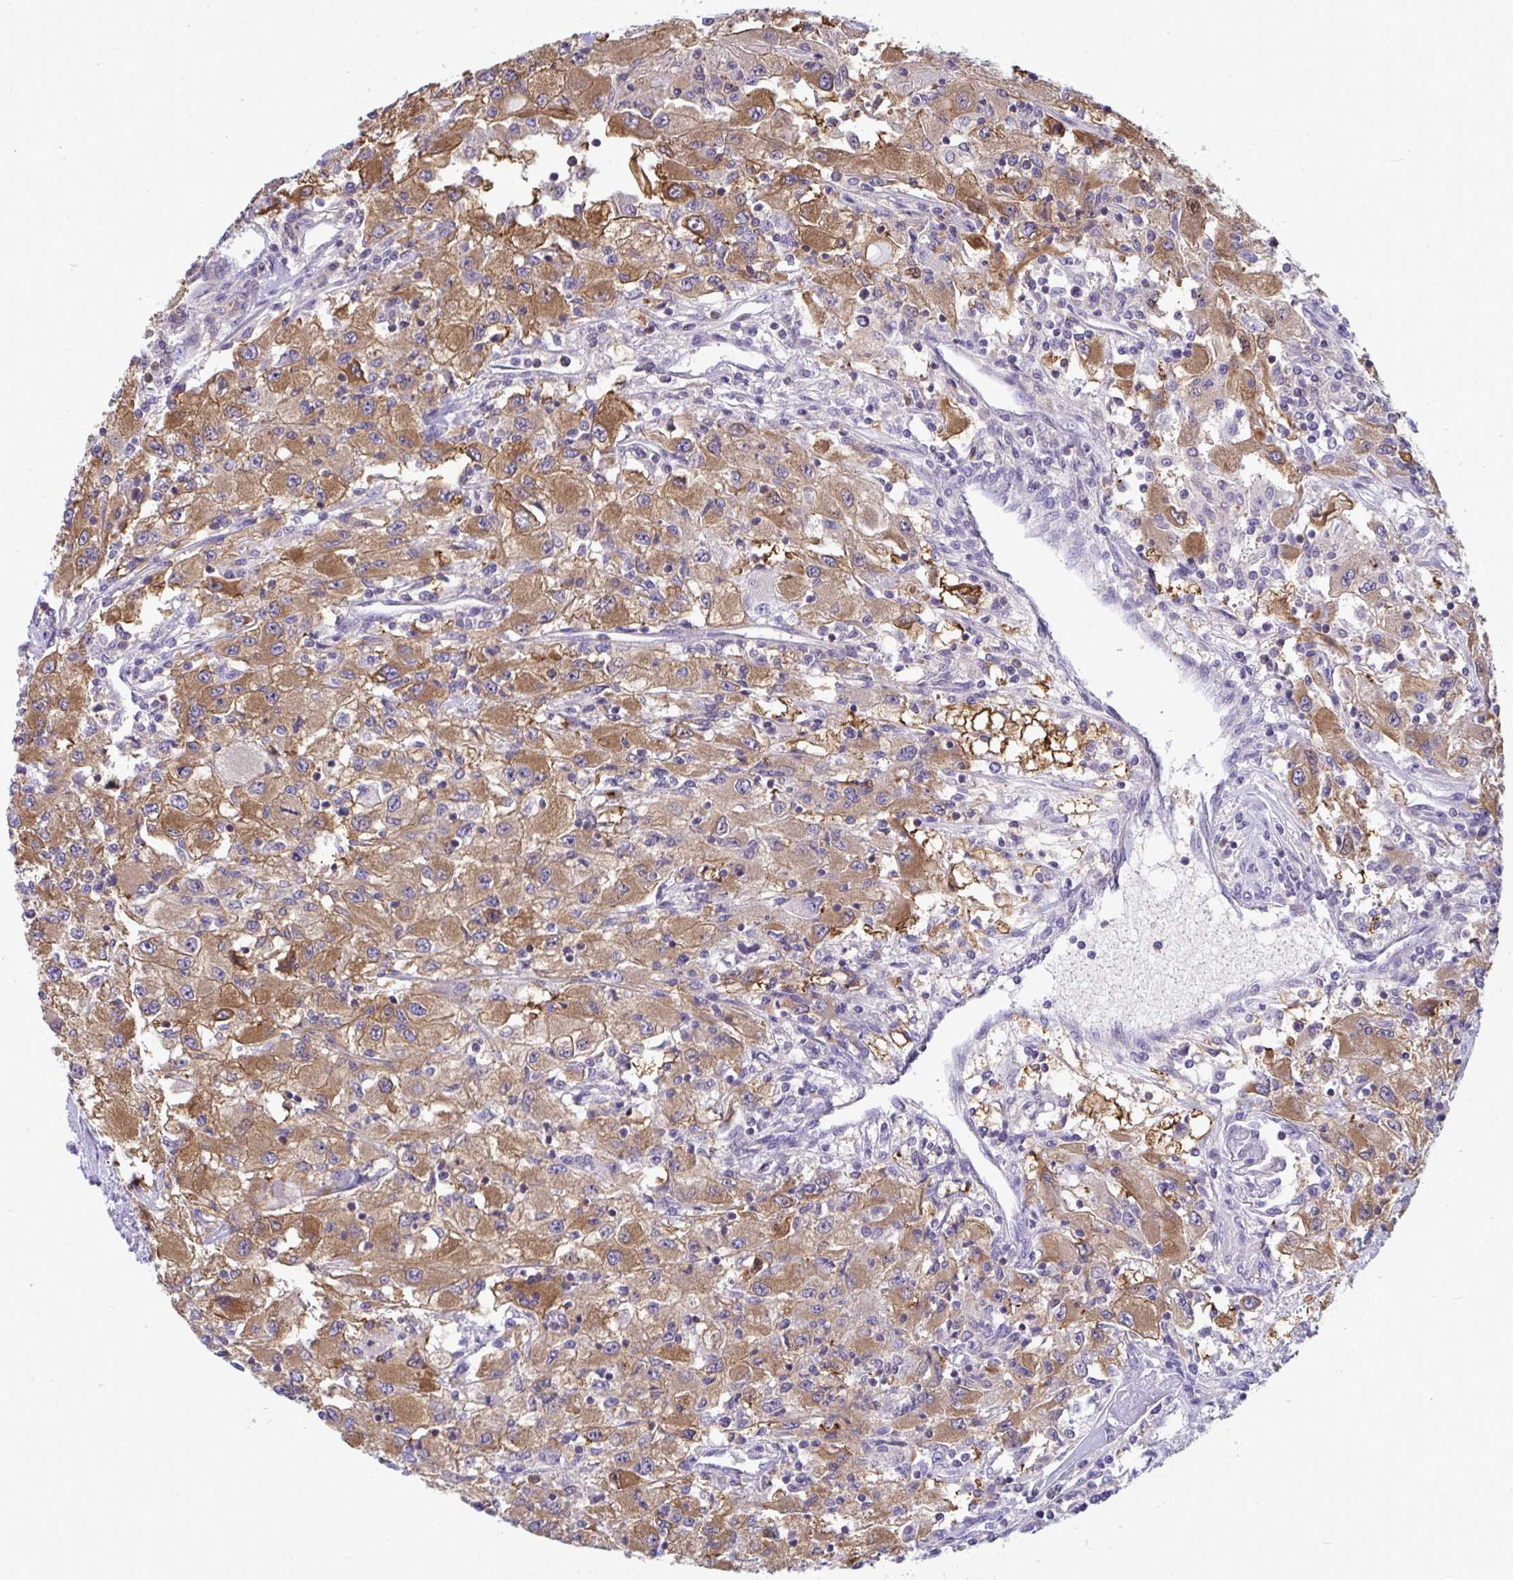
{"staining": {"intensity": "moderate", "quantity": ">75%", "location": "cytoplasmic/membranous"}, "tissue": "renal cancer", "cell_type": "Tumor cells", "image_type": "cancer", "snomed": [{"axis": "morphology", "description": "Adenocarcinoma, NOS"}, {"axis": "topography", "description": "Kidney"}], "caption": "A high-resolution histopathology image shows immunohistochemistry (IHC) staining of renal adenocarcinoma, which displays moderate cytoplasmic/membranous expression in about >75% of tumor cells.", "gene": "SLC30A6", "patient": {"sex": "female", "age": 67}}